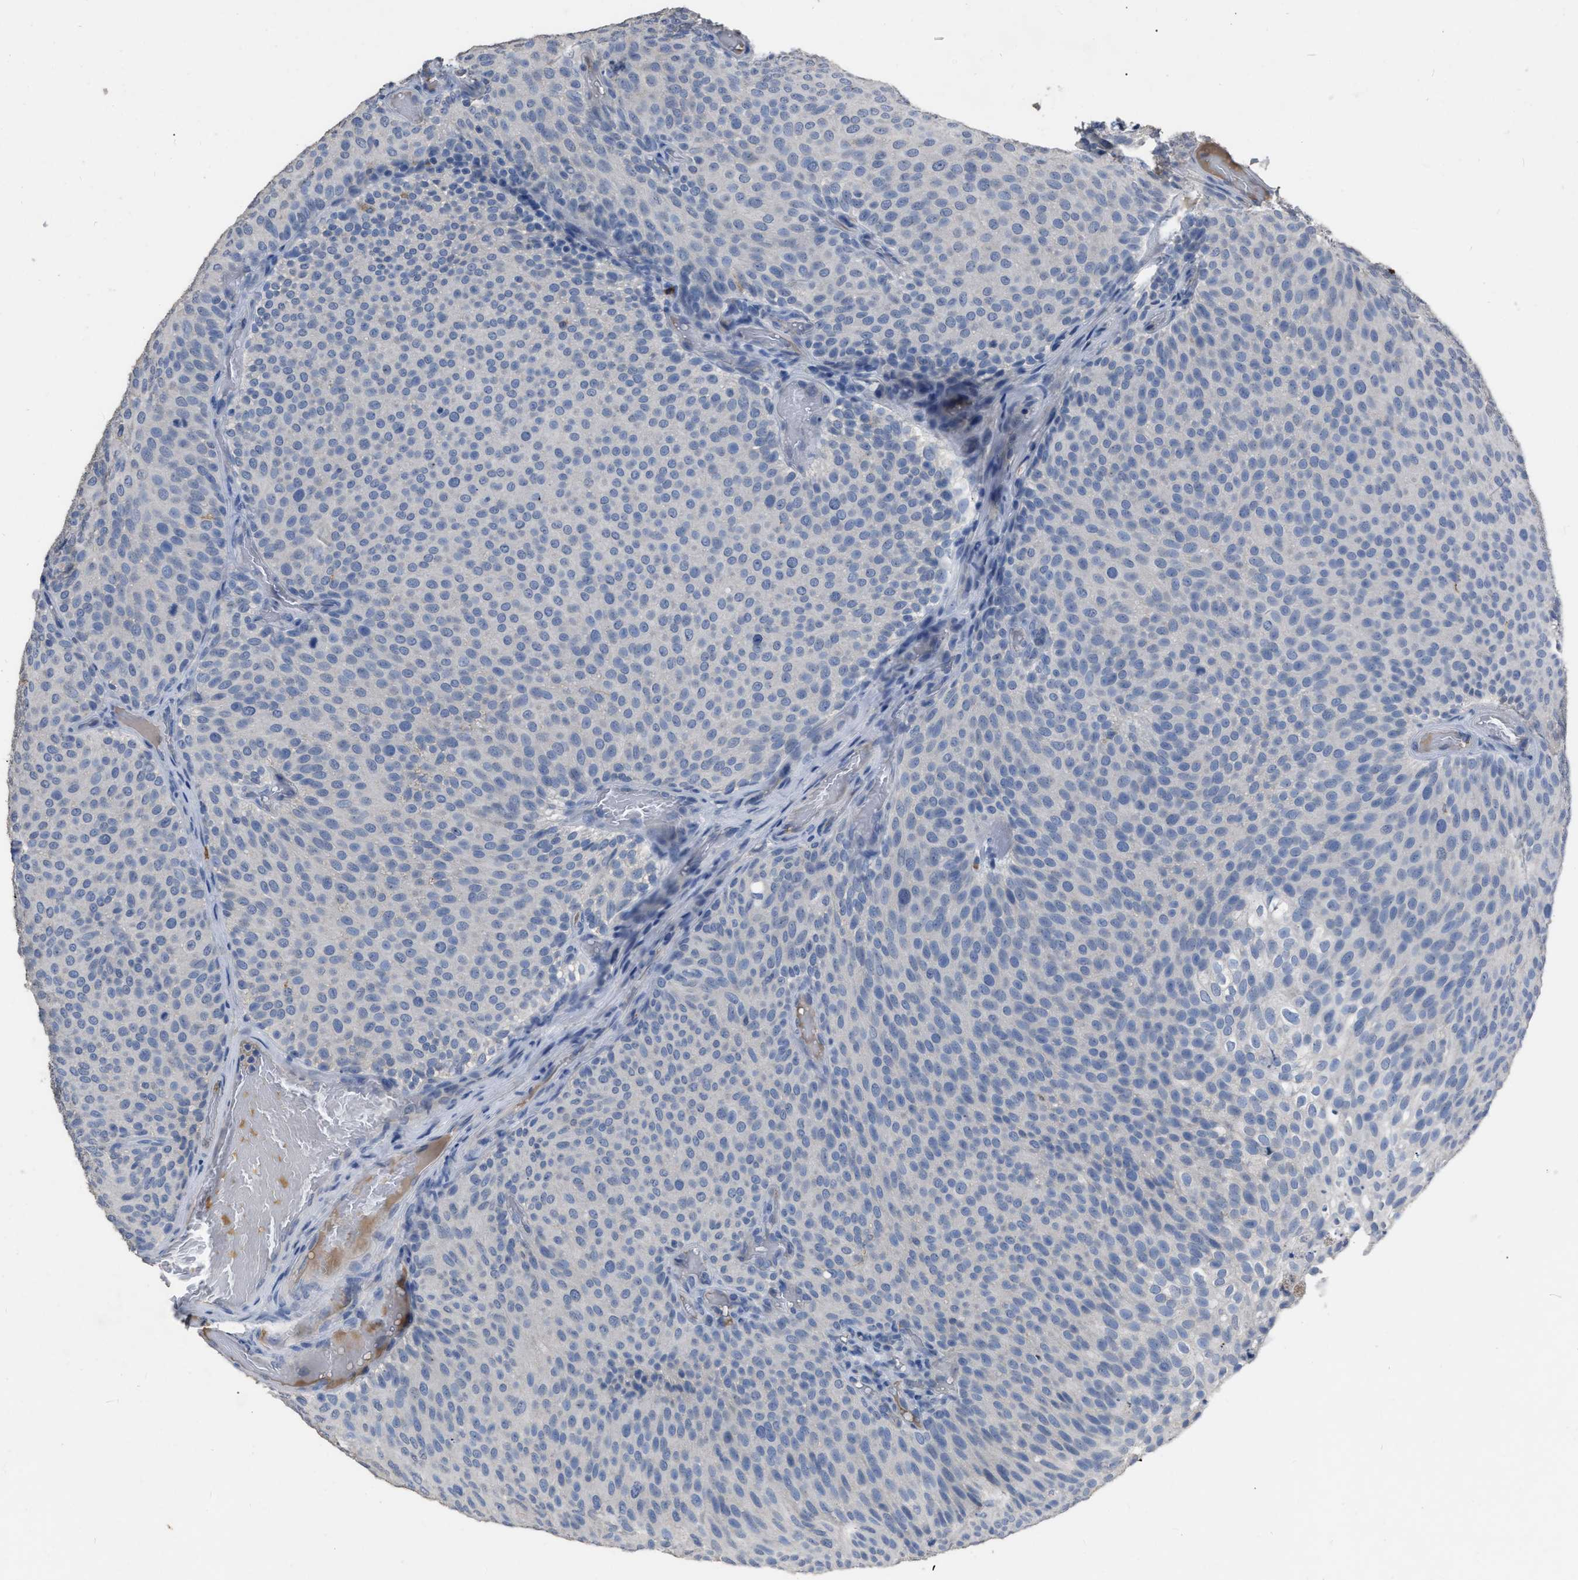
{"staining": {"intensity": "negative", "quantity": "none", "location": "none"}, "tissue": "urothelial cancer", "cell_type": "Tumor cells", "image_type": "cancer", "snomed": [{"axis": "morphology", "description": "Urothelial carcinoma, Low grade"}, {"axis": "topography", "description": "Urinary bladder"}], "caption": "Tumor cells are negative for protein expression in human urothelial cancer. (DAB IHC with hematoxylin counter stain).", "gene": "HABP2", "patient": {"sex": "male", "age": 78}}